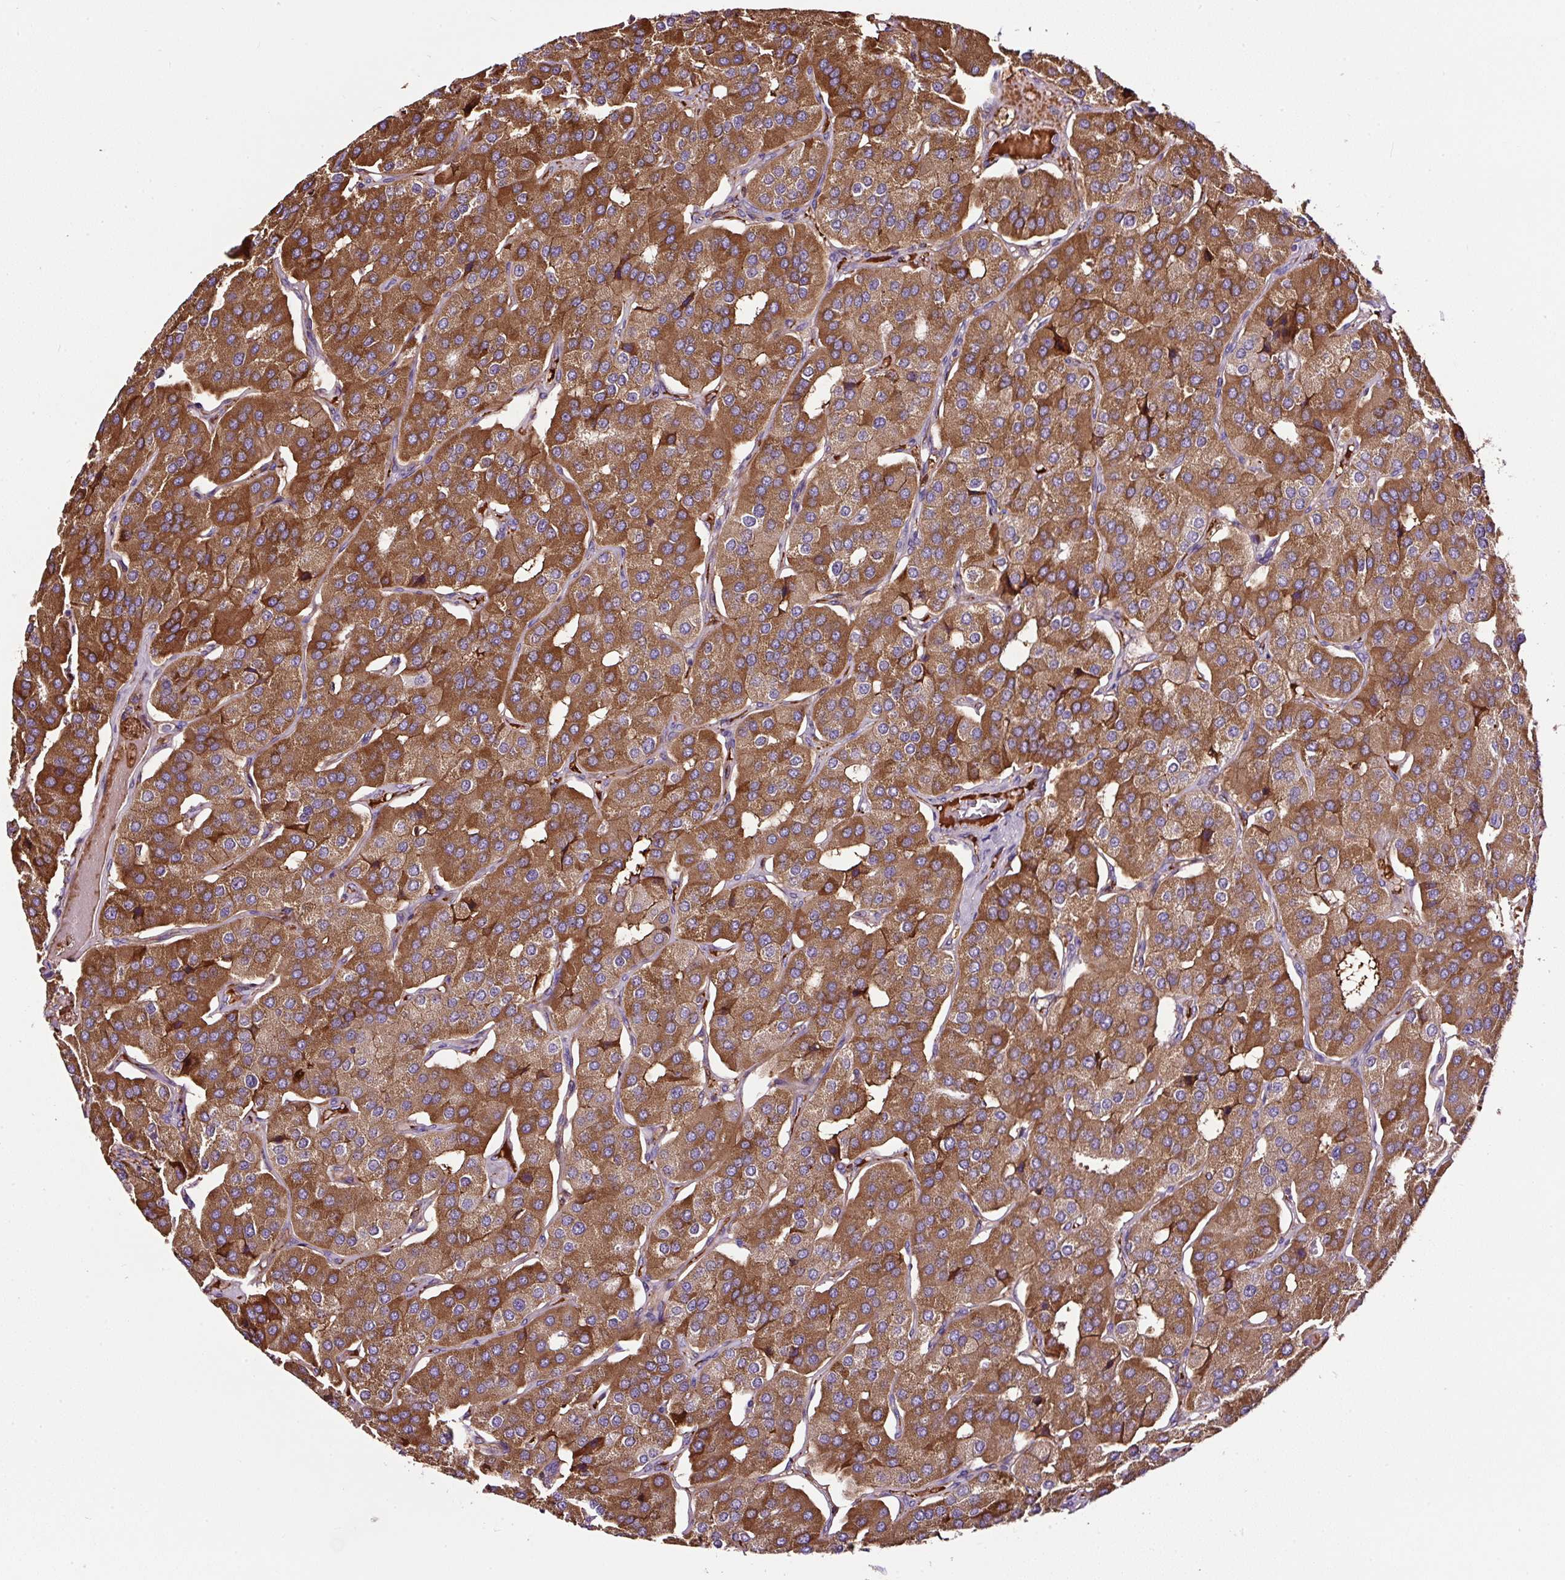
{"staining": {"intensity": "strong", "quantity": ">75%", "location": "cytoplasmic/membranous"}, "tissue": "parathyroid gland", "cell_type": "Glandular cells", "image_type": "normal", "snomed": [{"axis": "morphology", "description": "Normal tissue, NOS"}, {"axis": "morphology", "description": "Adenoma, NOS"}, {"axis": "topography", "description": "Parathyroid gland"}], "caption": "Benign parathyroid gland exhibits strong cytoplasmic/membranous staining in approximately >75% of glandular cells, visualized by immunohistochemistry.", "gene": "LRRC24", "patient": {"sex": "female", "age": 86}}